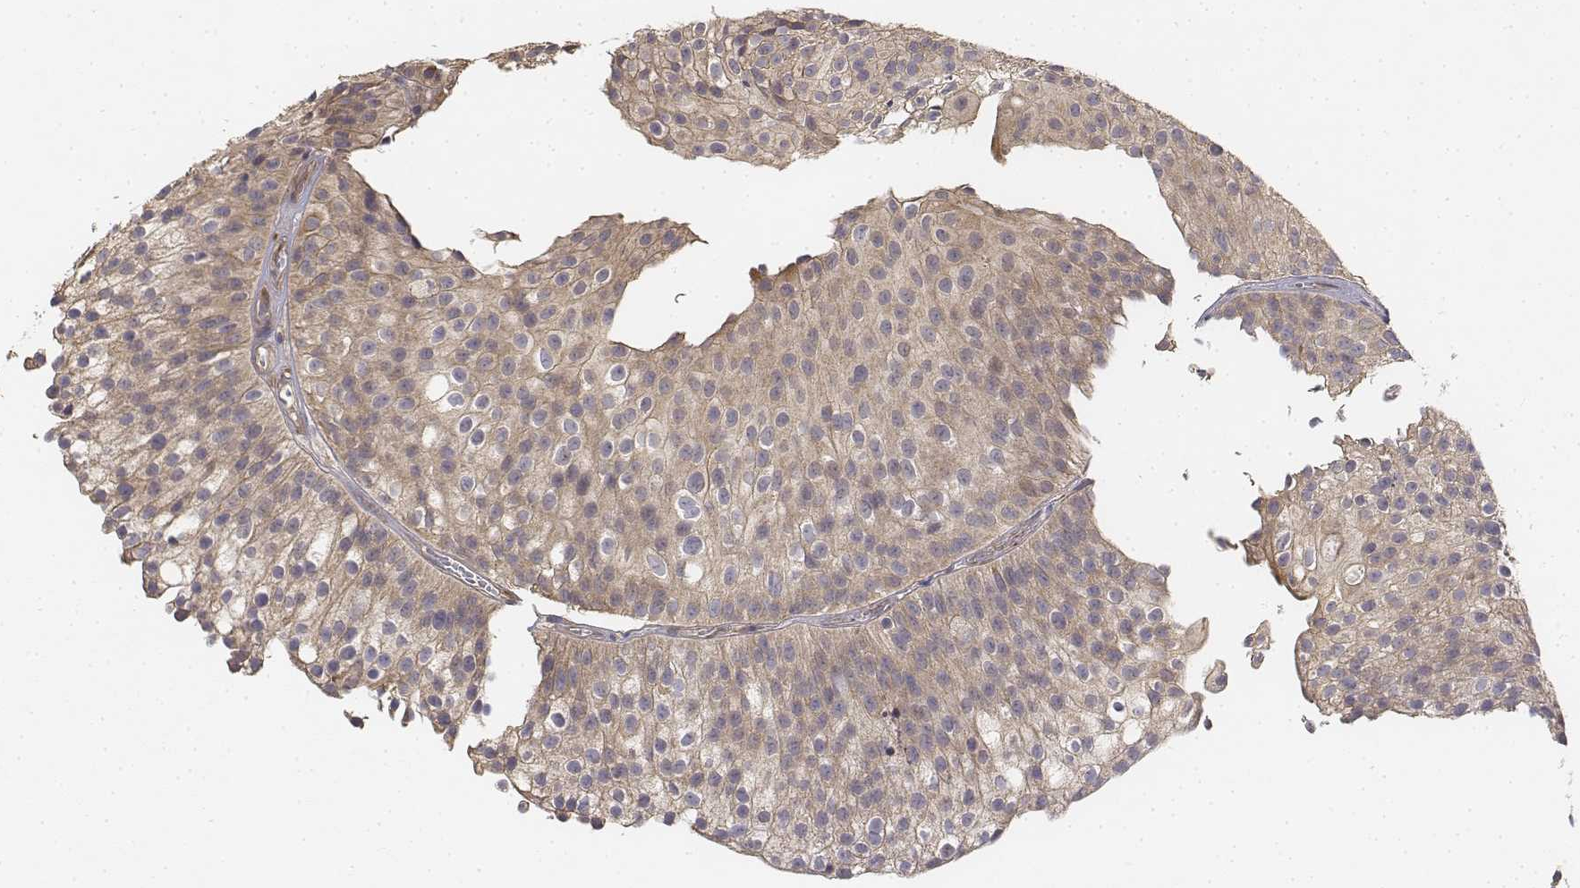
{"staining": {"intensity": "weak", "quantity": ">75%", "location": "cytoplasmic/membranous"}, "tissue": "urothelial cancer", "cell_type": "Tumor cells", "image_type": "cancer", "snomed": [{"axis": "morphology", "description": "Urothelial carcinoma, Low grade"}, {"axis": "topography", "description": "Urinary bladder"}], "caption": "There is low levels of weak cytoplasmic/membranous expression in tumor cells of urothelial cancer, as demonstrated by immunohistochemical staining (brown color).", "gene": "FBXO21", "patient": {"sex": "male", "age": 70}}